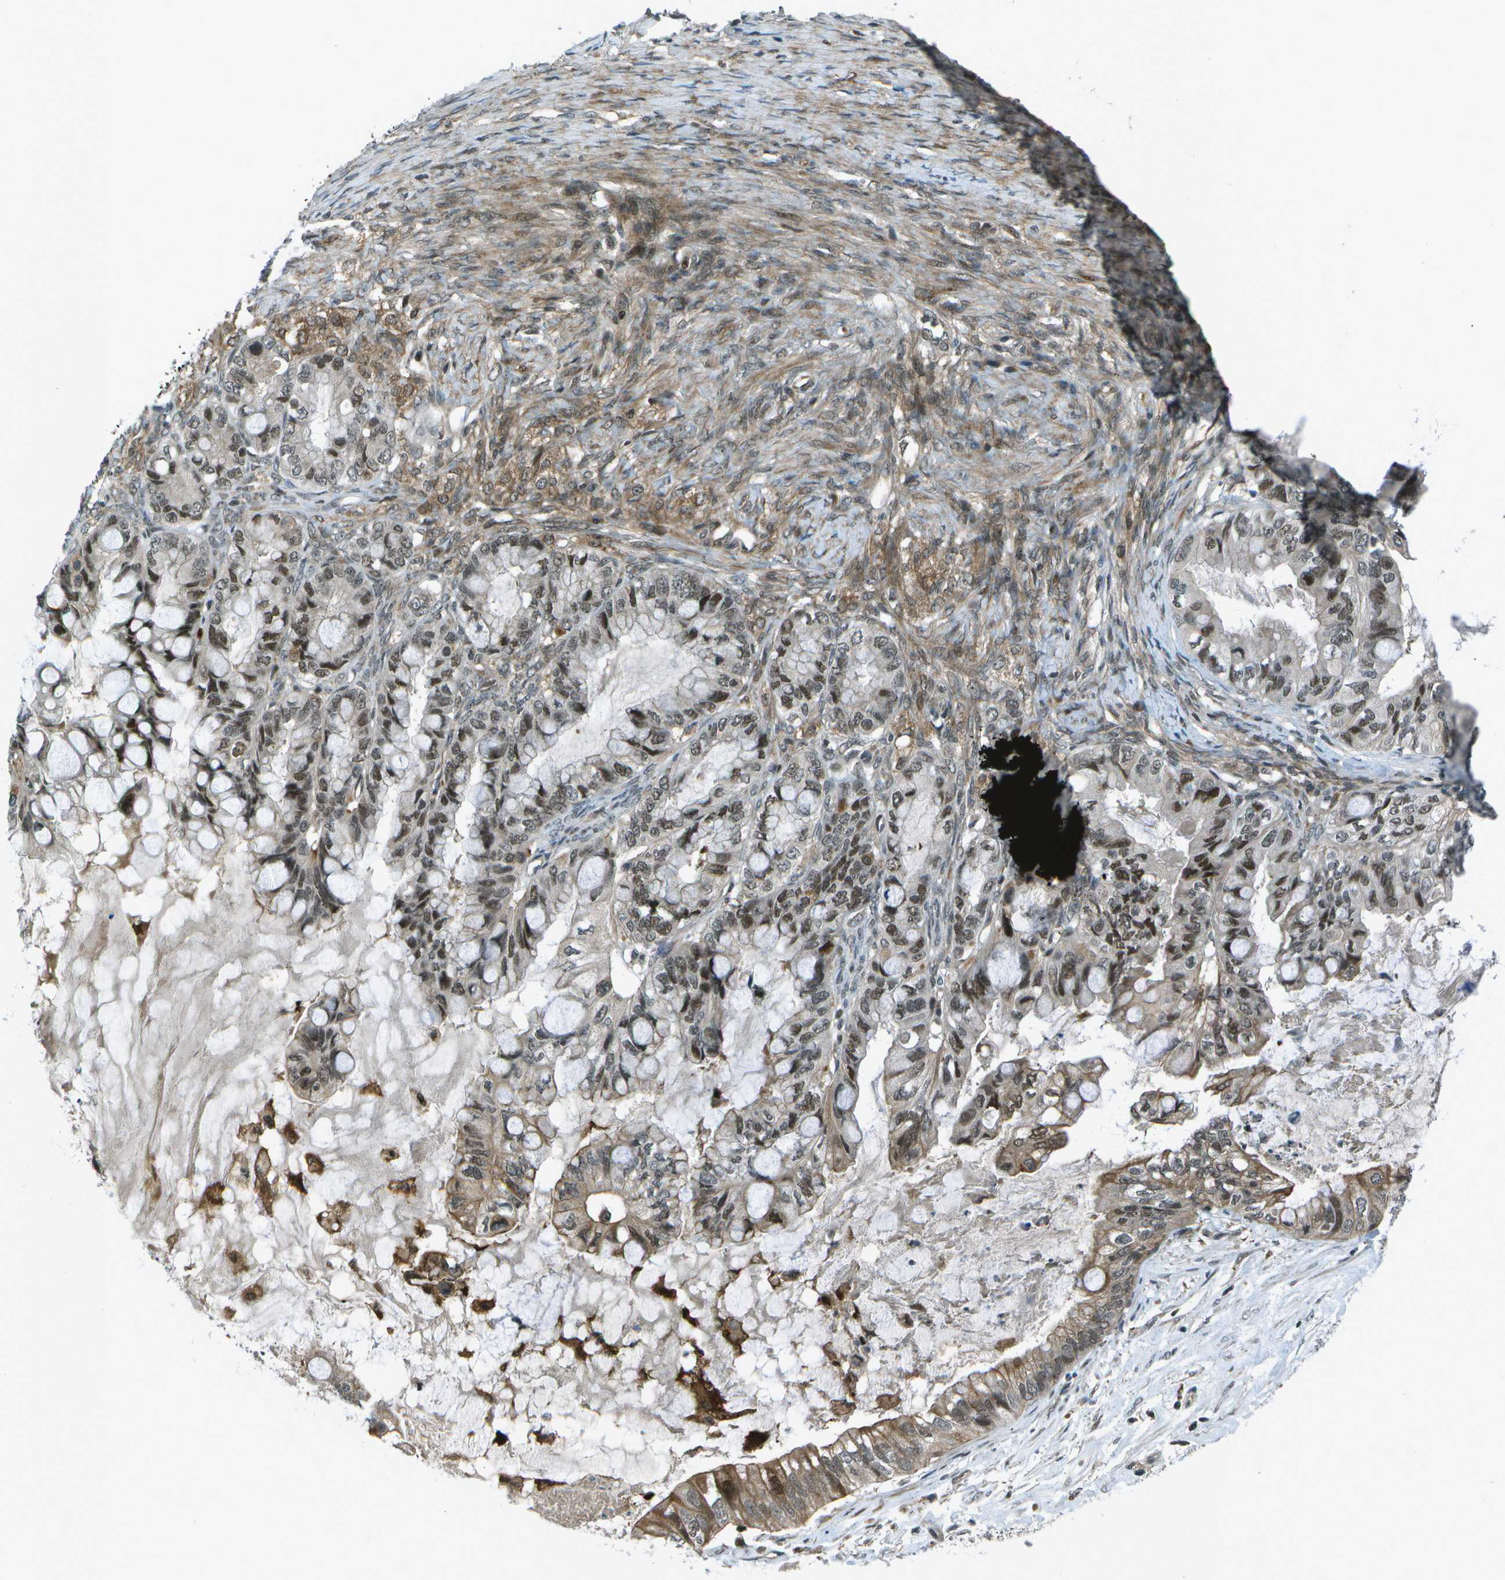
{"staining": {"intensity": "moderate", "quantity": "25%-75%", "location": "cytoplasmic/membranous,nuclear"}, "tissue": "ovarian cancer", "cell_type": "Tumor cells", "image_type": "cancer", "snomed": [{"axis": "morphology", "description": "Cystadenocarcinoma, mucinous, NOS"}, {"axis": "topography", "description": "Ovary"}], "caption": "Human ovarian mucinous cystadenocarcinoma stained with a brown dye shows moderate cytoplasmic/membranous and nuclear positive expression in about 25%-75% of tumor cells.", "gene": "TMEM19", "patient": {"sex": "female", "age": 80}}